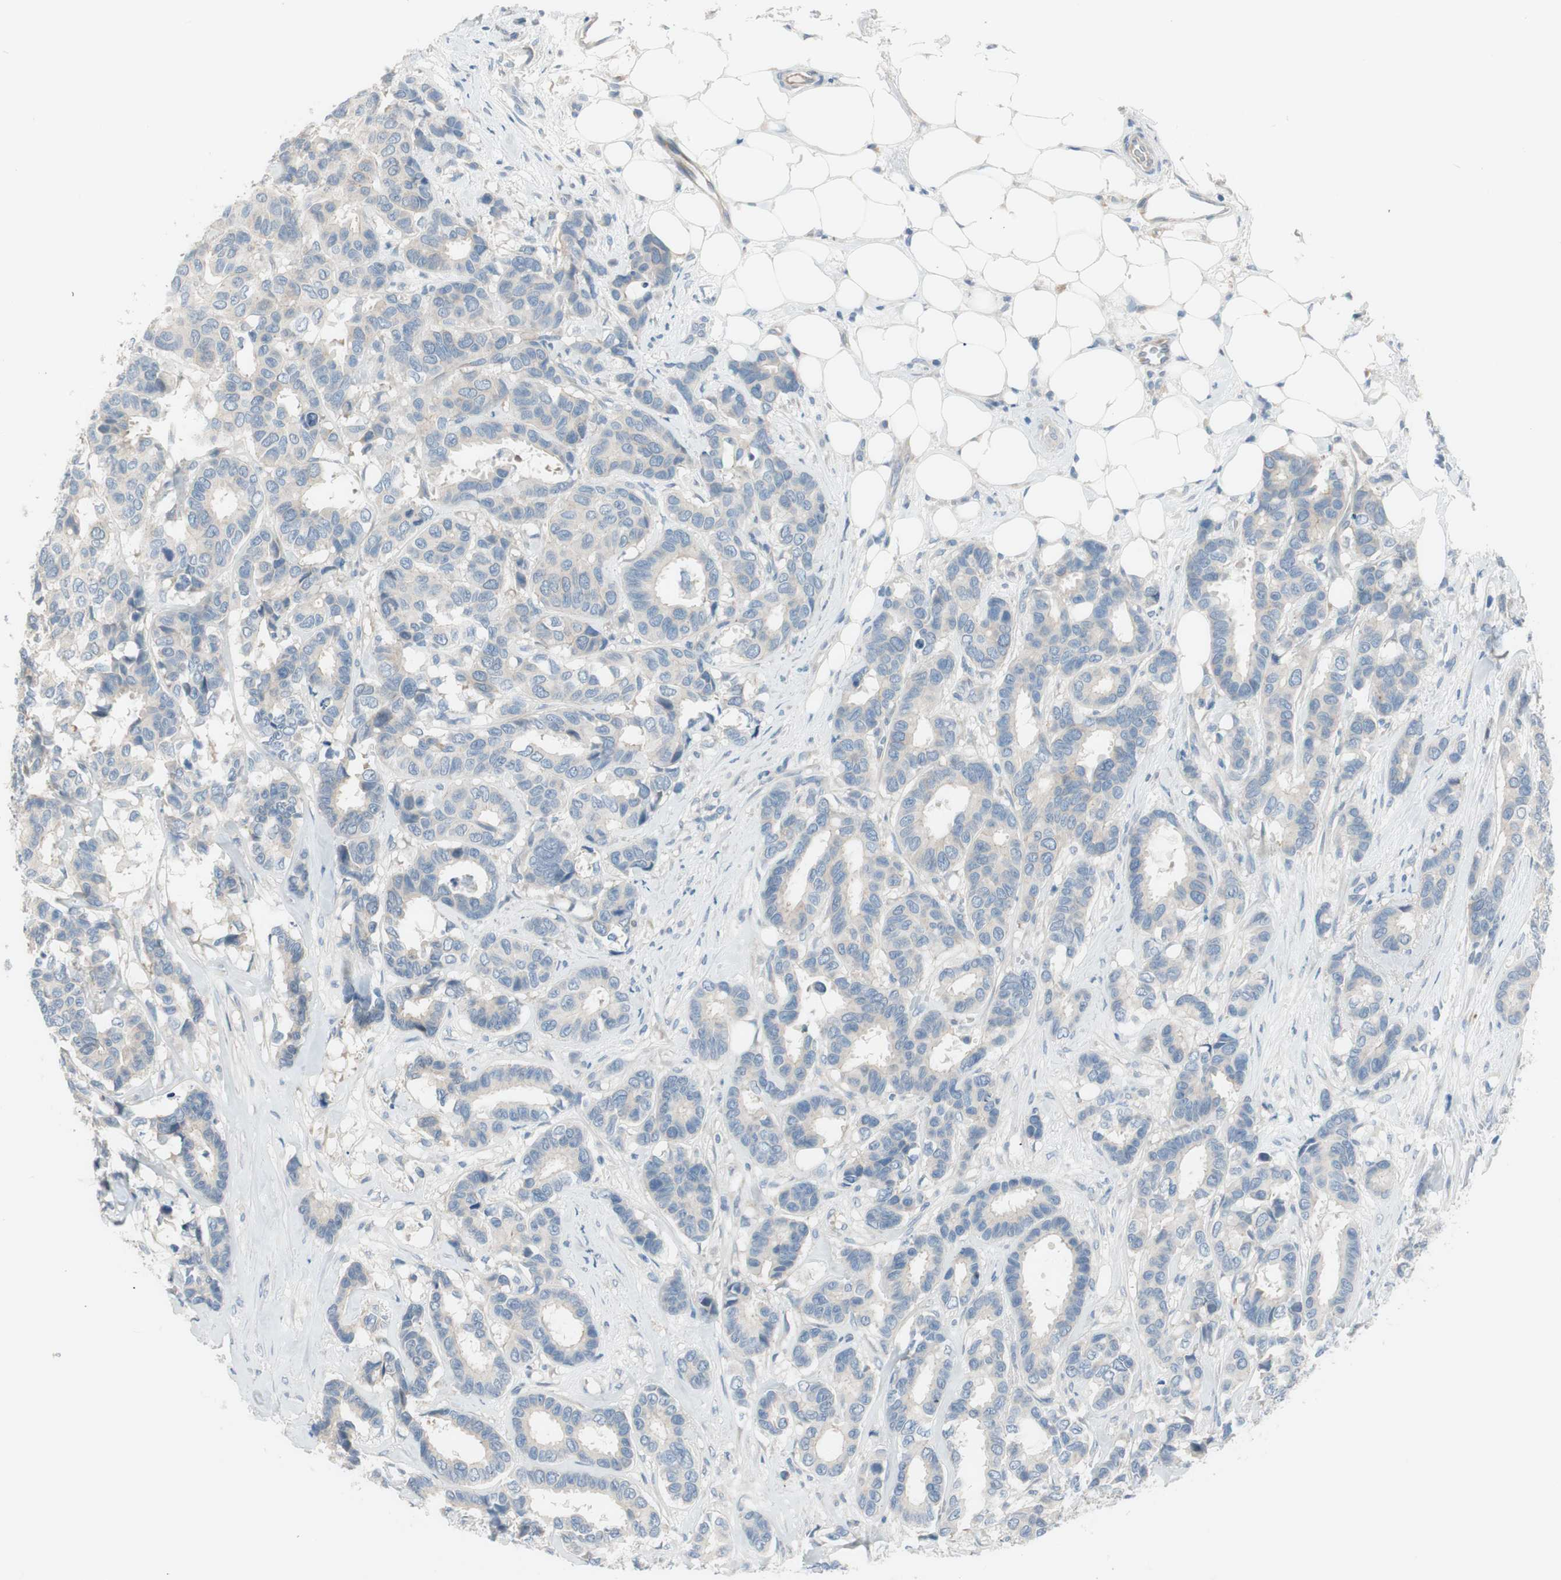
{"staining": {"intensity": "negative", "quantity": "none", "location": "none"}, "tissue": "breast cancer", "cell_type": "Tumor cells", "image_type": "cancer", "snomed": [{"axis": "morphology", "description": "Duct carcinoma"}, {"axis": "topography", "description": "Breast"}], "caption": "This histopathology image is of breast cancer stained with immunohistochemistry to label a protein in brown with the nuclei are counter-stained blue. There is no staining in tumor cells. (DAB IHC, high magnification).", "gene": "PRRG4", "patient": {"sex": "female", "age": 87}}